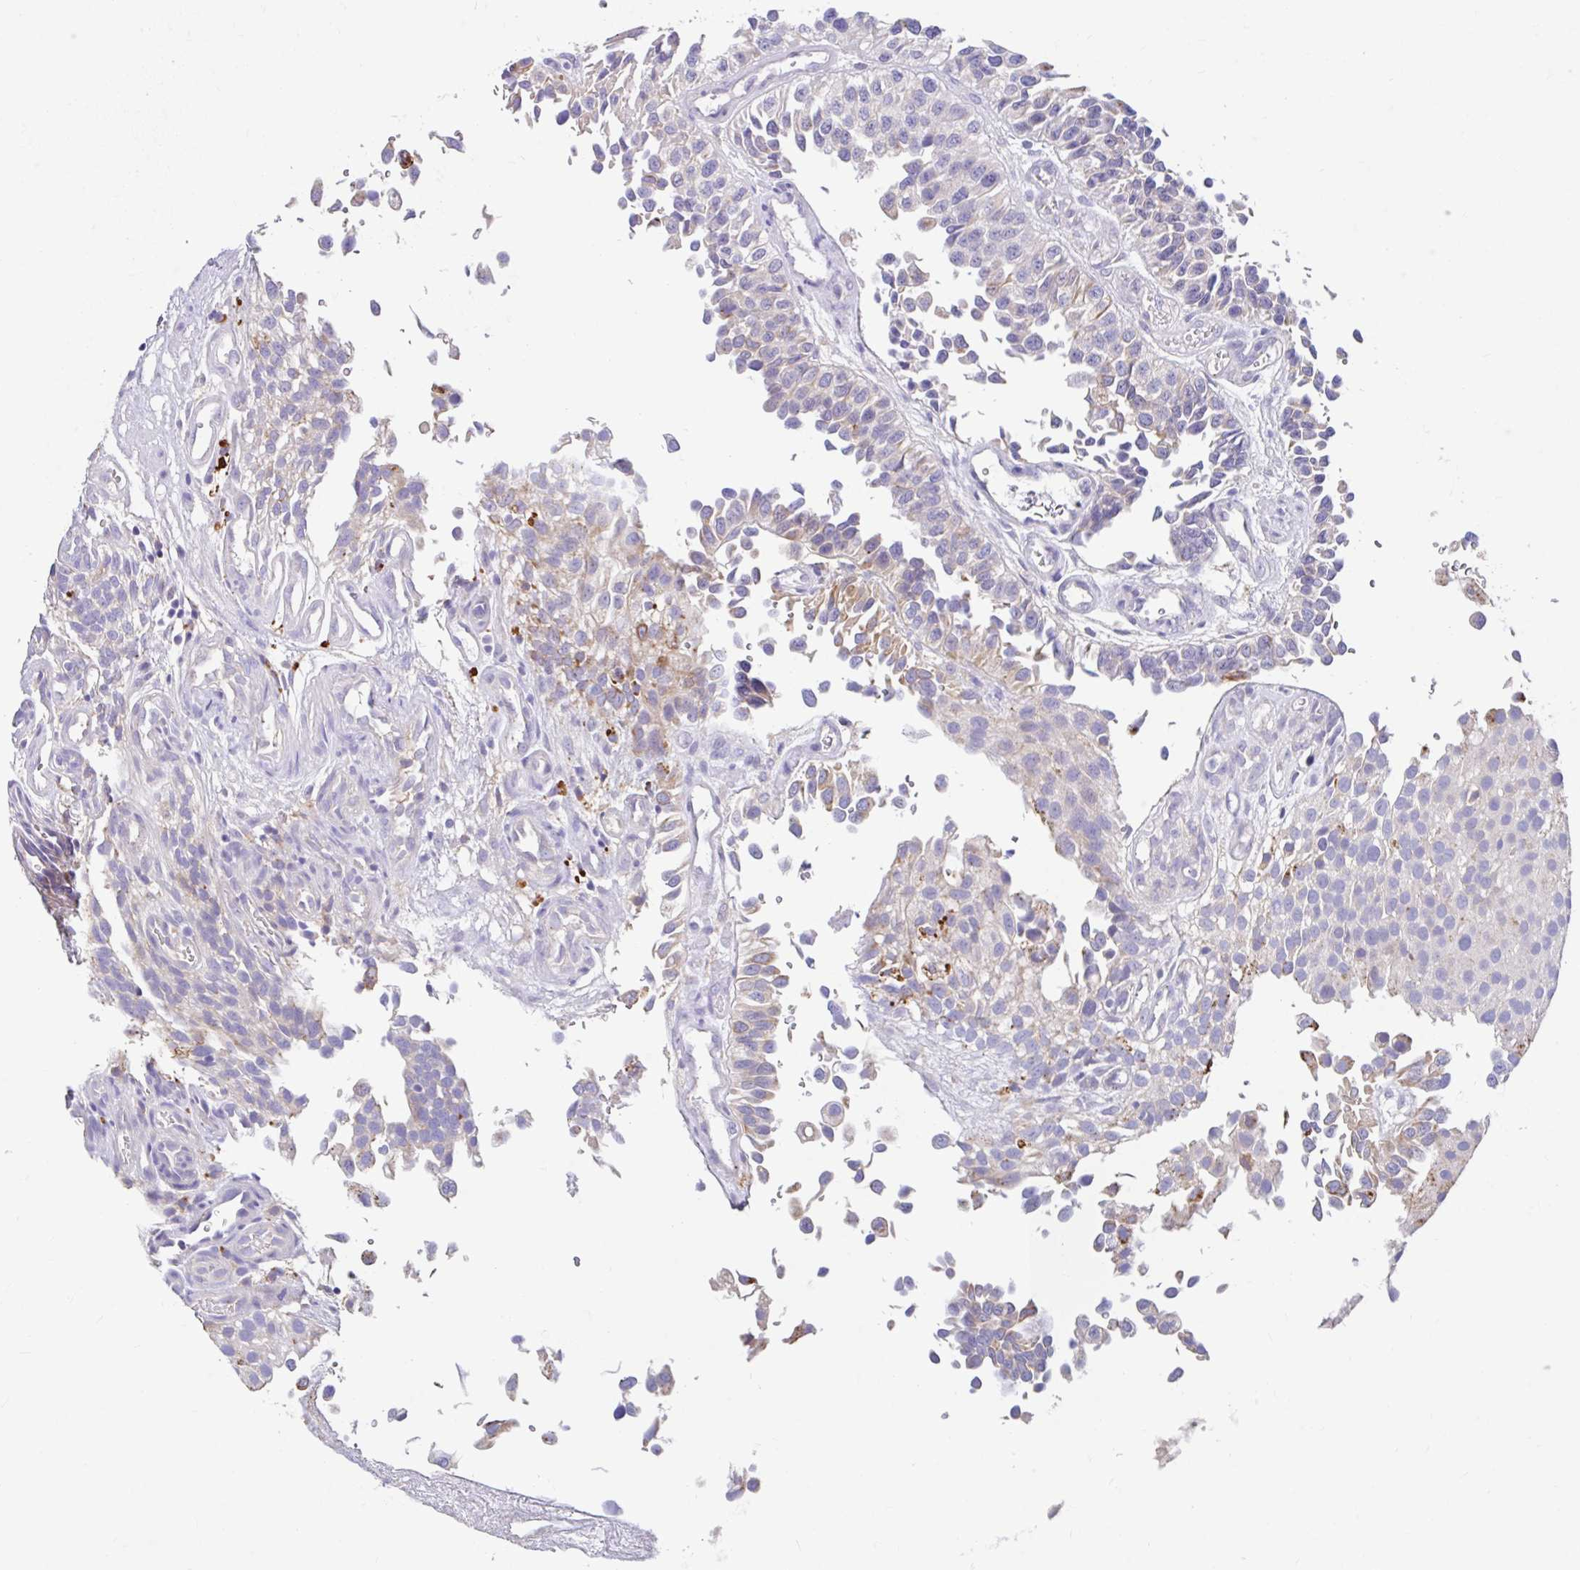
{"staining": {"intensity": "moderate", "quantity": "<25%", "location": "cytoplasmic/membranous"}, "tissue": "urothelial cancer", "cell_type": "Tumor cells", "image_type": "cancer", "snomed": [{"axis": "morphology", "description": "Urothelial carcinoma, NOS"}, {"axis": "topography", "description": "Urinary bladder"}], "caption": "An image showing moderate cytoplasmic/membranous staining in approximately <25% of tumor cells in transitional cell carcinoma, as visualized by brown immunohistochemical staining.", "gene": "ZNF33A", "patient": {"sex": "male", "age": 87}}